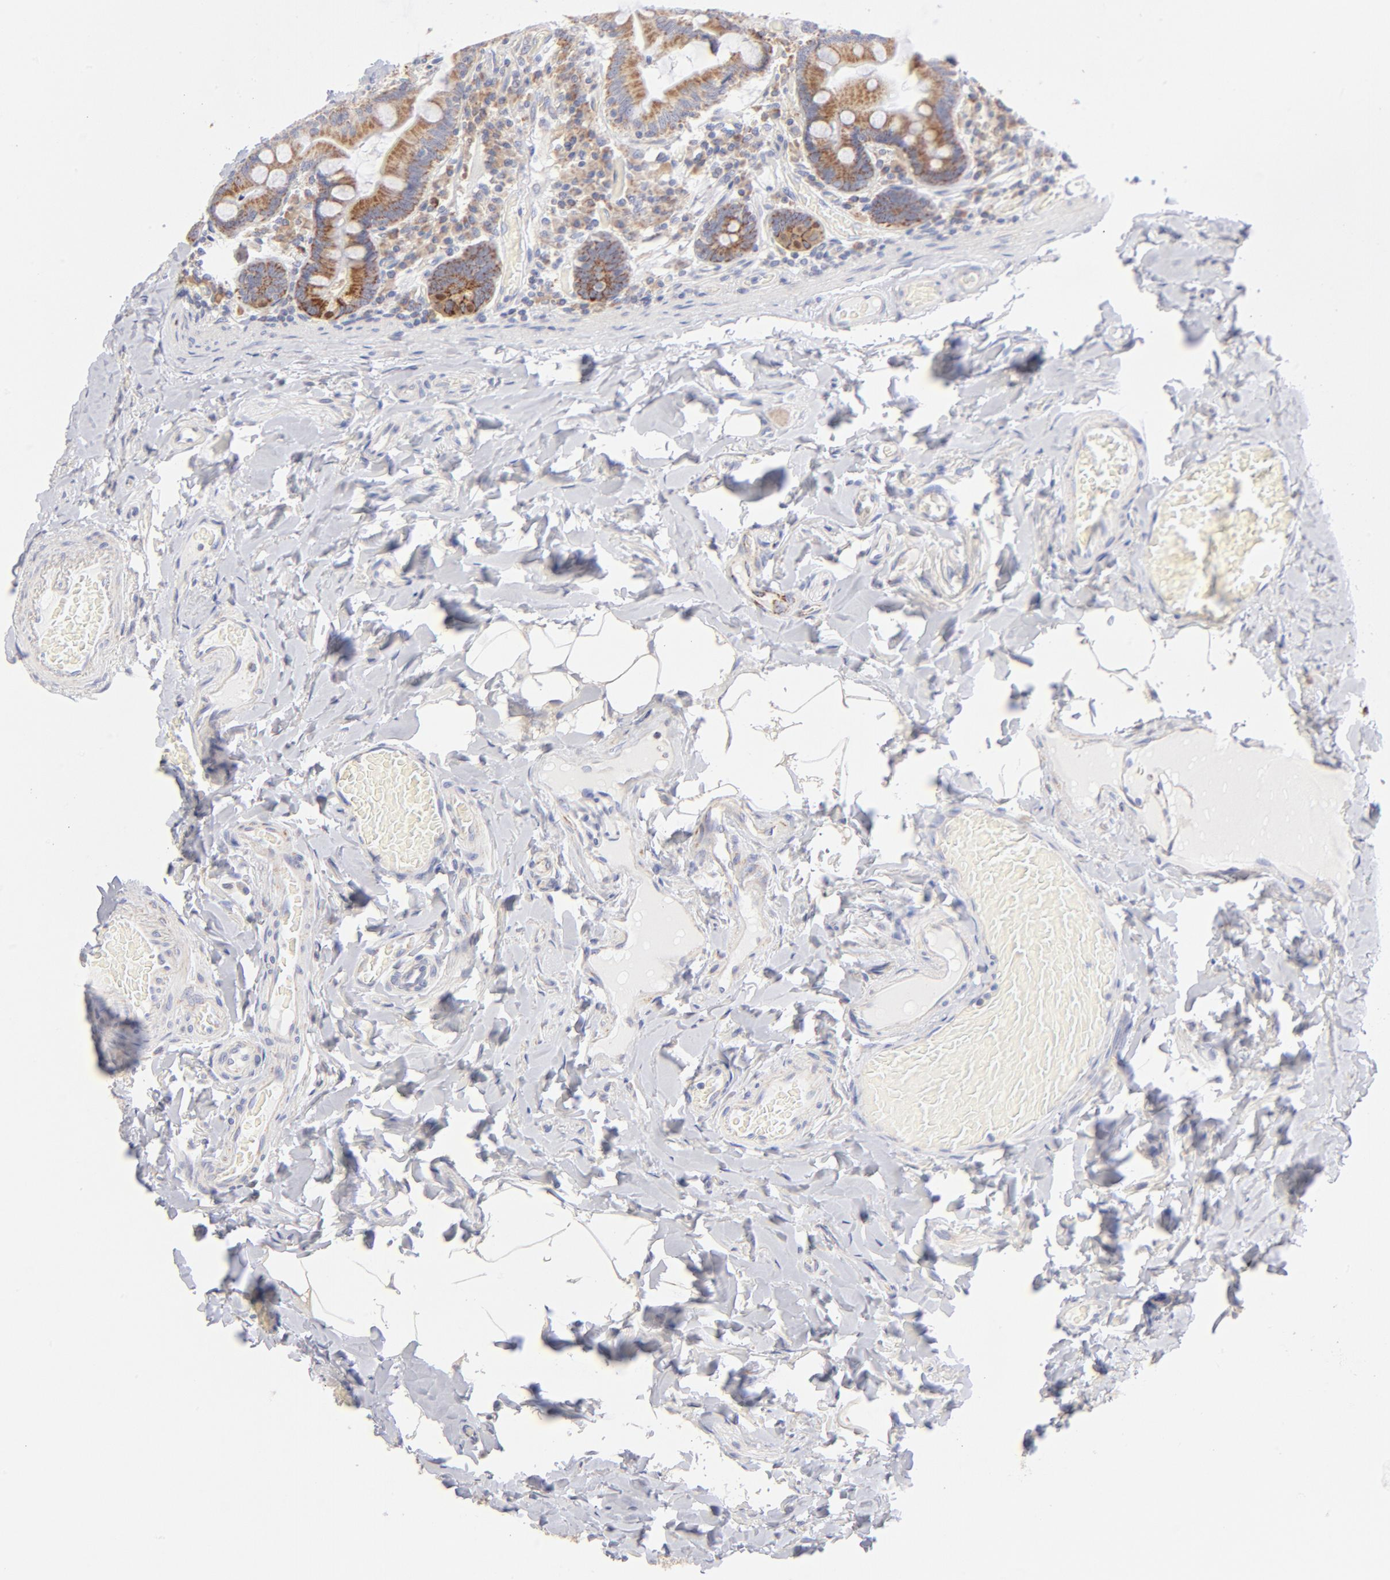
{"staining": {"intensity": "moderate", "quantity": ">75%", "location": "cytoplasmic/membranous"}, "tissue": "duodenum", "cell_type": "Glandular cells", "image_type": "normal", "snomed": [{"axis": "morphology", "description": "Normal tissue, NOS"}, {"axis": "topography", "description": "Duodenum"}], "caption": "Immunohistochemical staining of normal human duodenum exhibits >75% levels of moderate cytoplasmic/membranous protein positivity in approximately >75% of glandular cells. The staining was performed using DAB, with brown indicating positive protein expression. Nuclei are stained blue with hematoxylin.", "gene": "TIMM8A", "patient": {"sex": "male", "age": 66}}